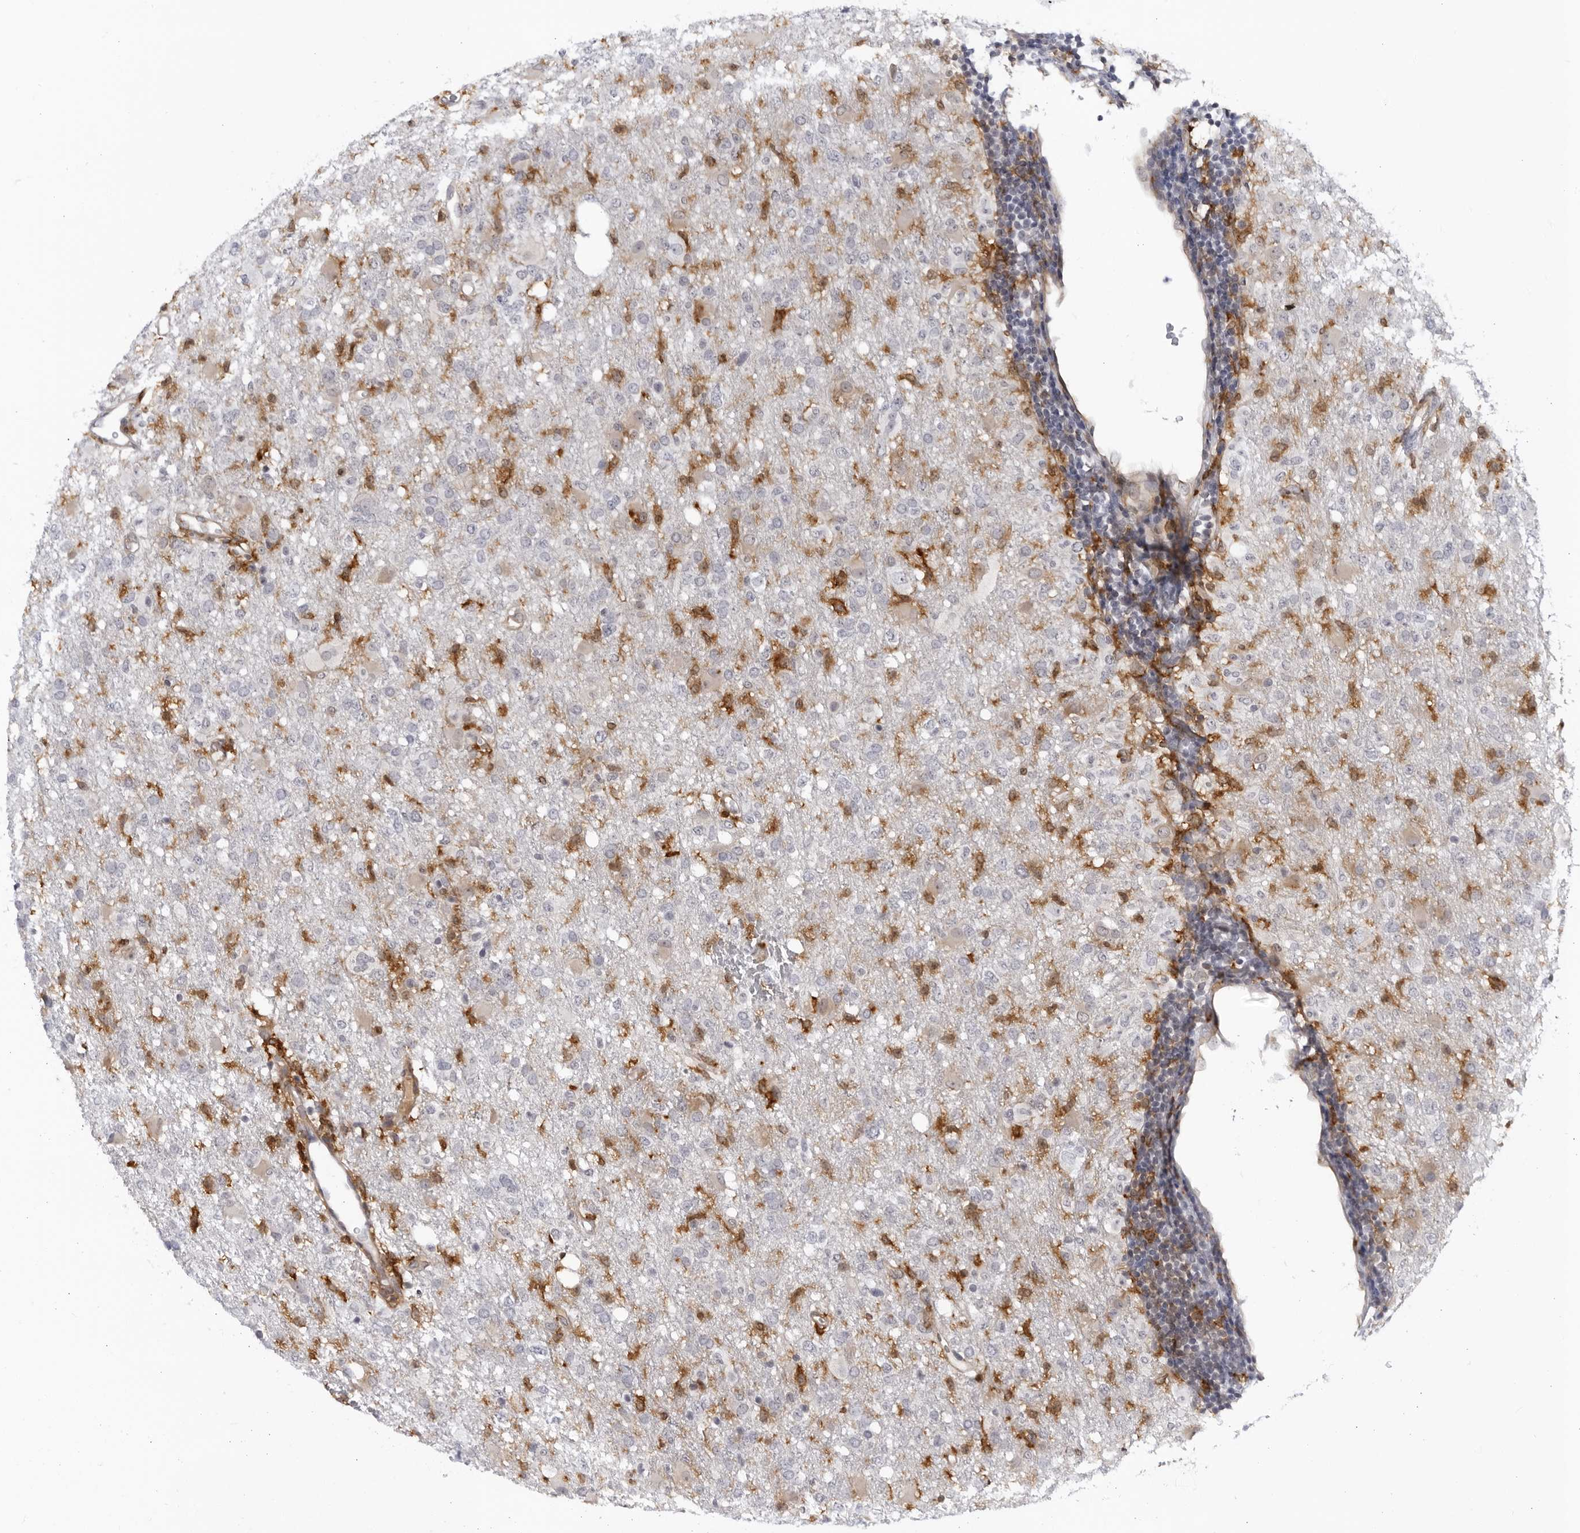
{"staining": {"intensity": "weak", "quantity": "<25%", "location": "cytoplasmic/membranous"}, "tissue": "glioma", "cell_type": "Tumor cells", "image_type": "cancer", "snomed": [{"axis": "morphology", "description": "Glioma, malignant, High grade"}, {"axis": "topography", "description": "Brain"}], "caption": "High power microscopy image of an IHC photomicrograph of glioma, revealing no significant positivity in tumor cells.", "gene": "BMP2K", "patient": {"sex": "female", "age": 57}}